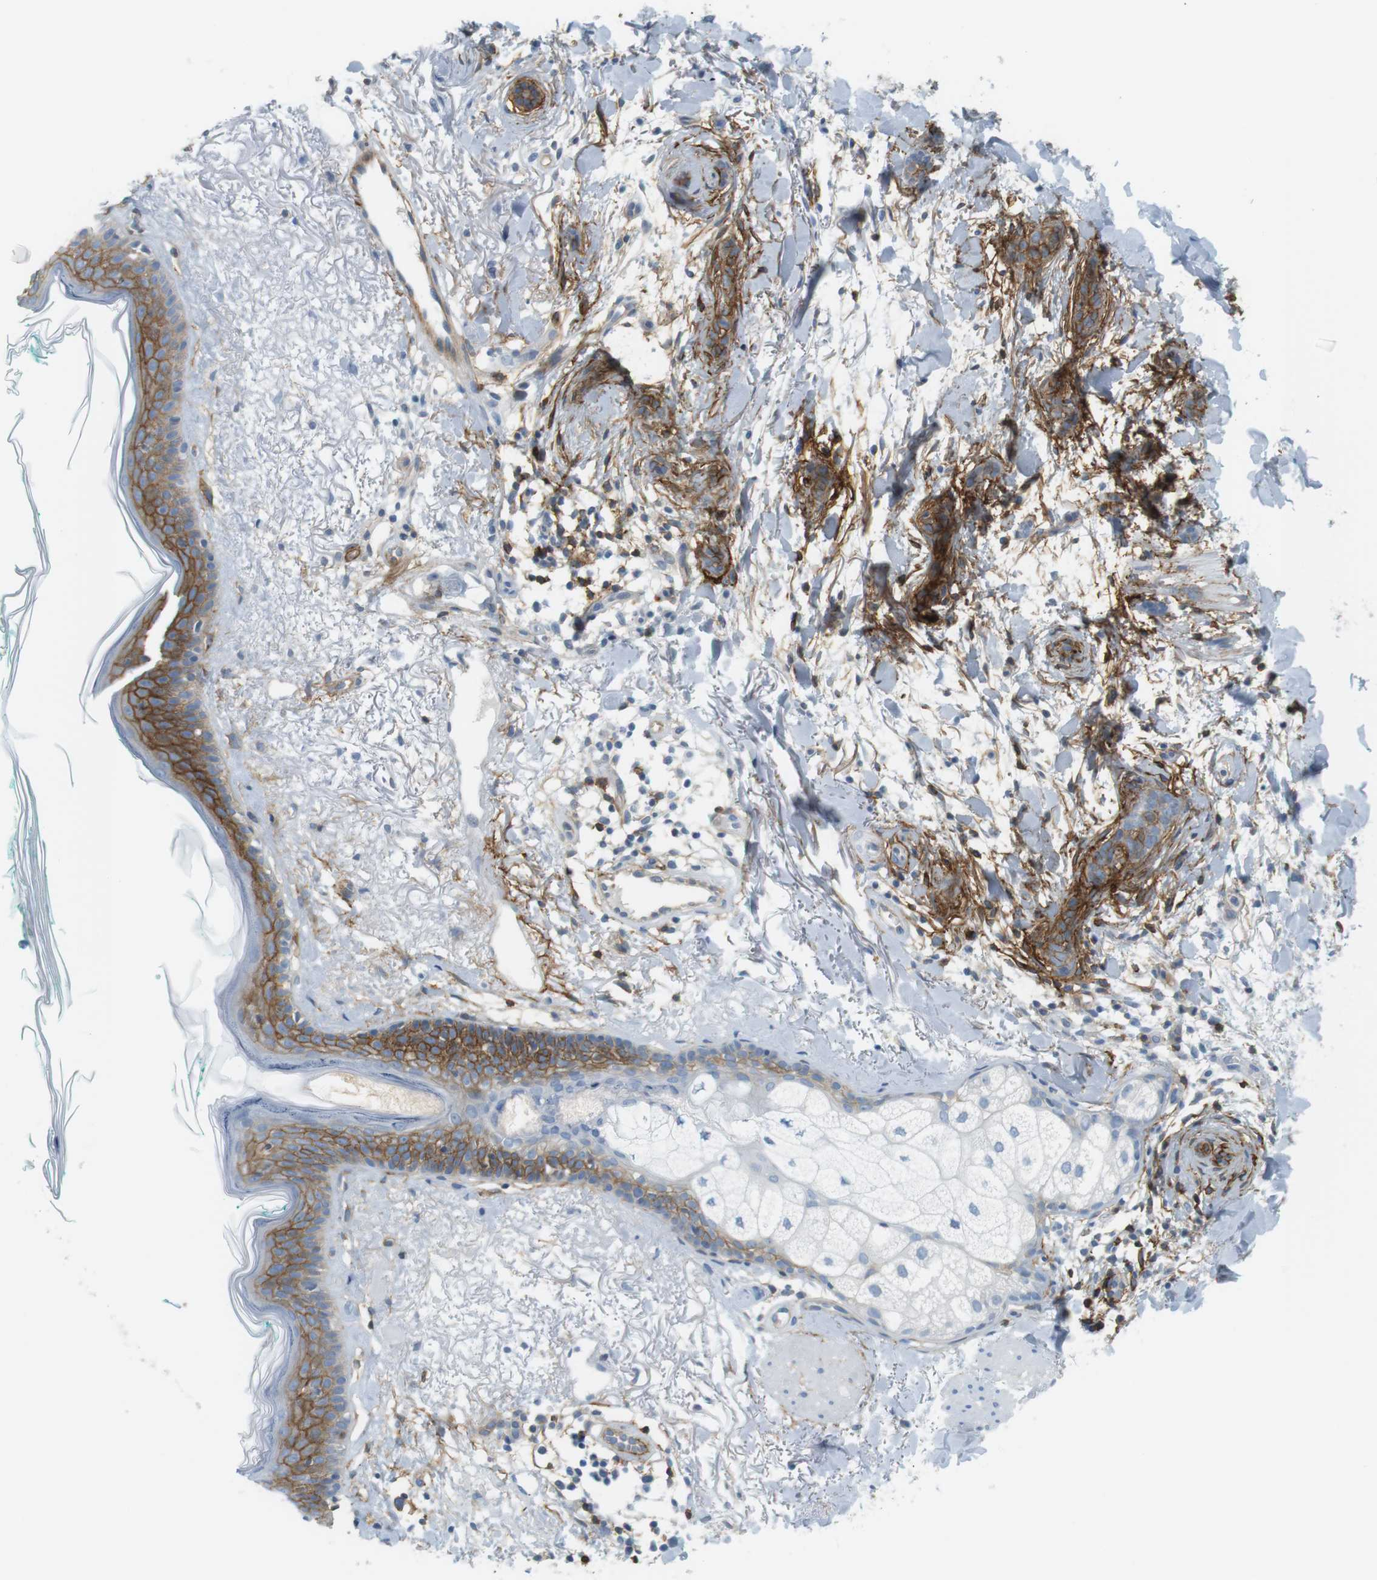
{"staining": {"intensity": "moderate", "quantity": ">75%", "location": "cytoplasmic/membranous"}, "tissue": "skin cancer", "cell_type": "Tumor cells", "image_type": "cancer", "snomed": [{"axis": "morphology", "description": "Basal cell carcinoma"}, {"axis": "morphology", "description": "Adnexal tumor, benign"}, {"axis": "topography", "description": "Skin"}], "caption": "Immunohistochemical staining of skin cancer shows medium levels of moderate cytoplasmic/membranous positivity in about >75% of tumor cells. (DAB IHC, brown staining for protein, blue staining for nuclei).", "gene": "F2R", "patient": {"sex": "female", "age": 42}}